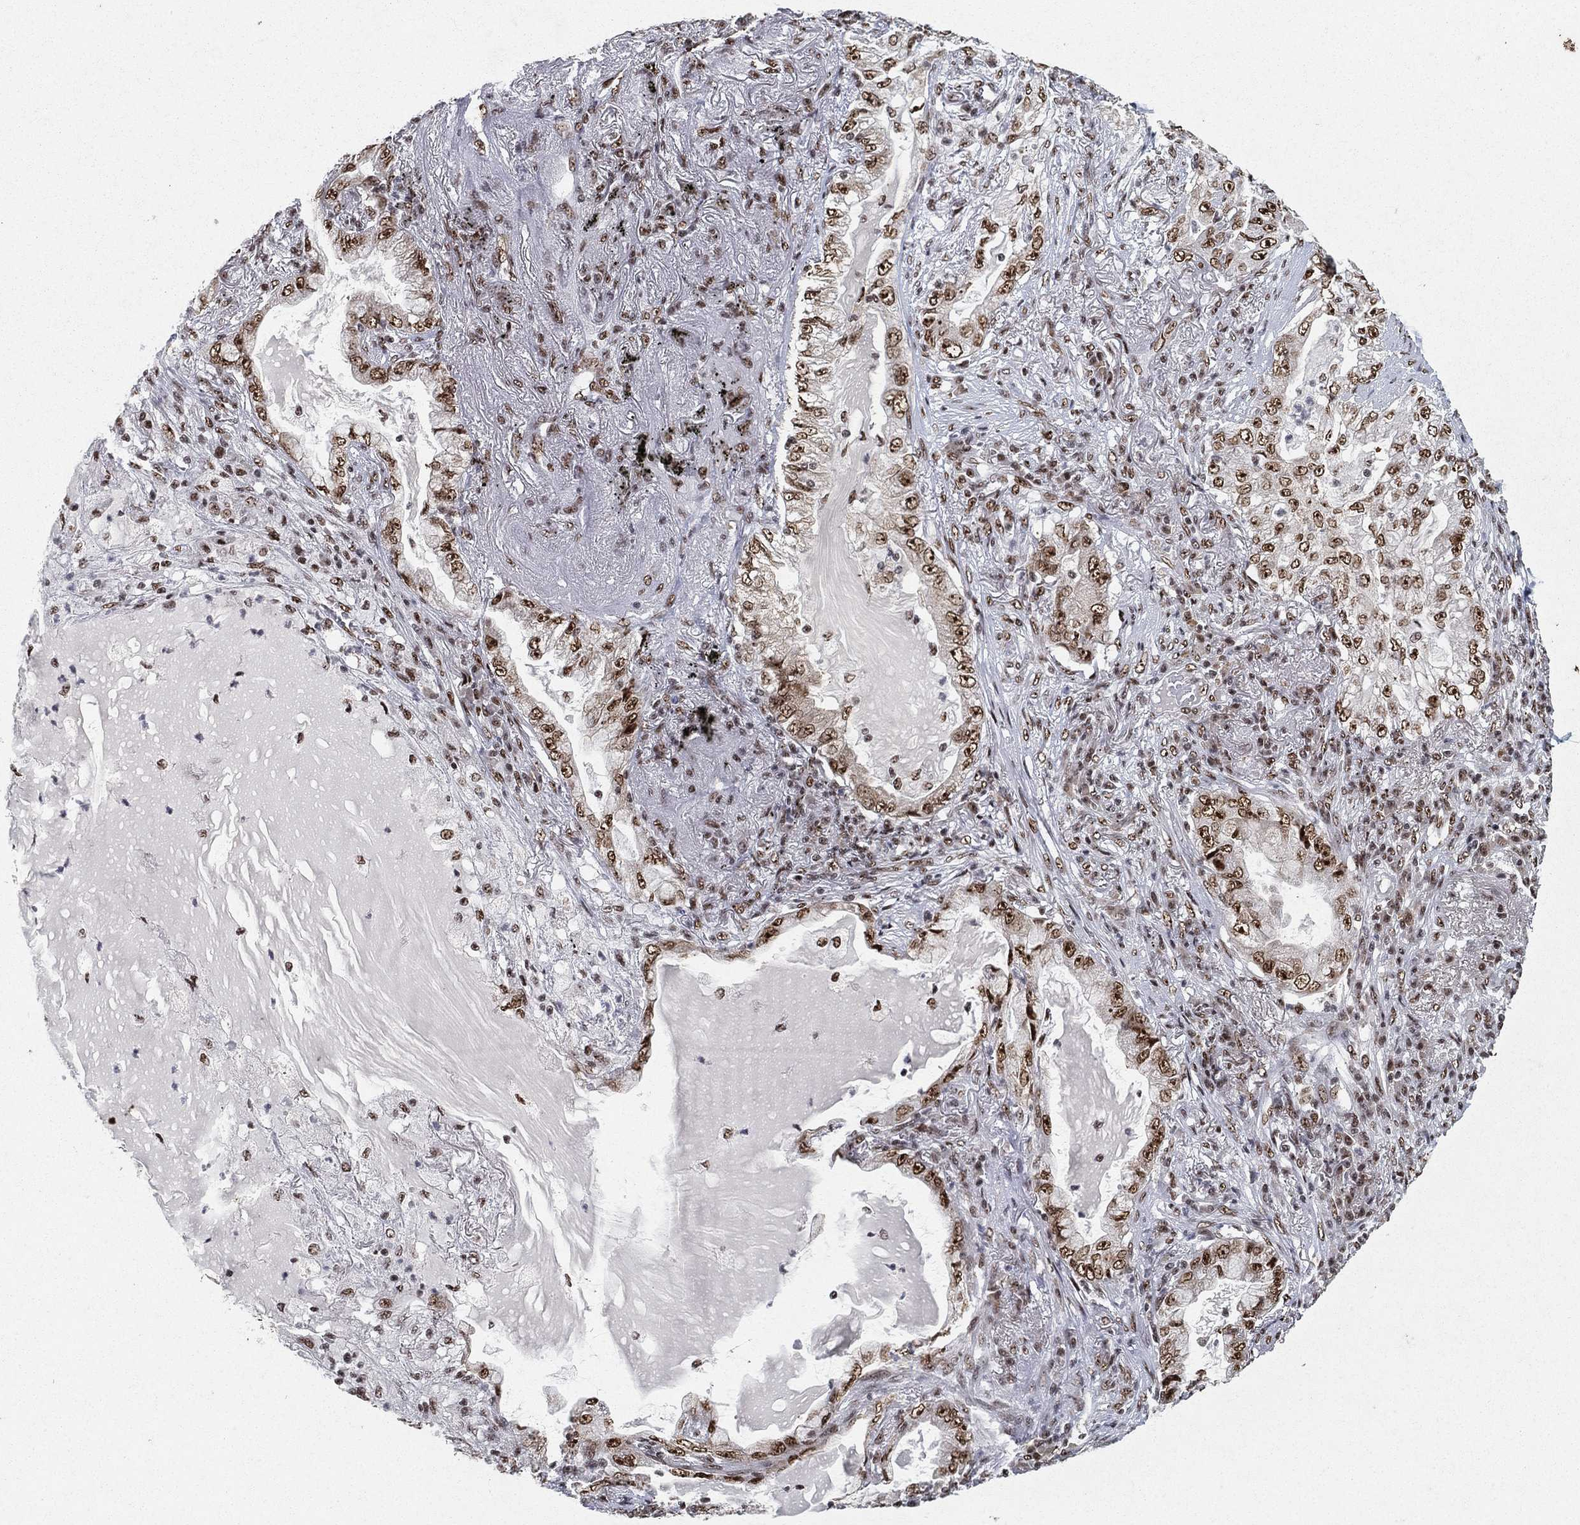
{"staining": {"intensity": "moderate", "quantity": ">75%", "location": "nuclear"}, "tissue": "lung cancer", "cell_type": "Tumor cells", "image_type": "cancer", "snomed": [{"axis": "morphology", "description": "Adenocarcinoma, NOS"}, {"axis": "topography", "description": "Lung"}], "caption": "Lung cancer (adenocarcinoma) stained with a brown dye demonstrates moderate nuclear positive positivity in about >75% of tumor cells.", "gene": "DDX27", "patient": {"sex": "female", "age": 73}}